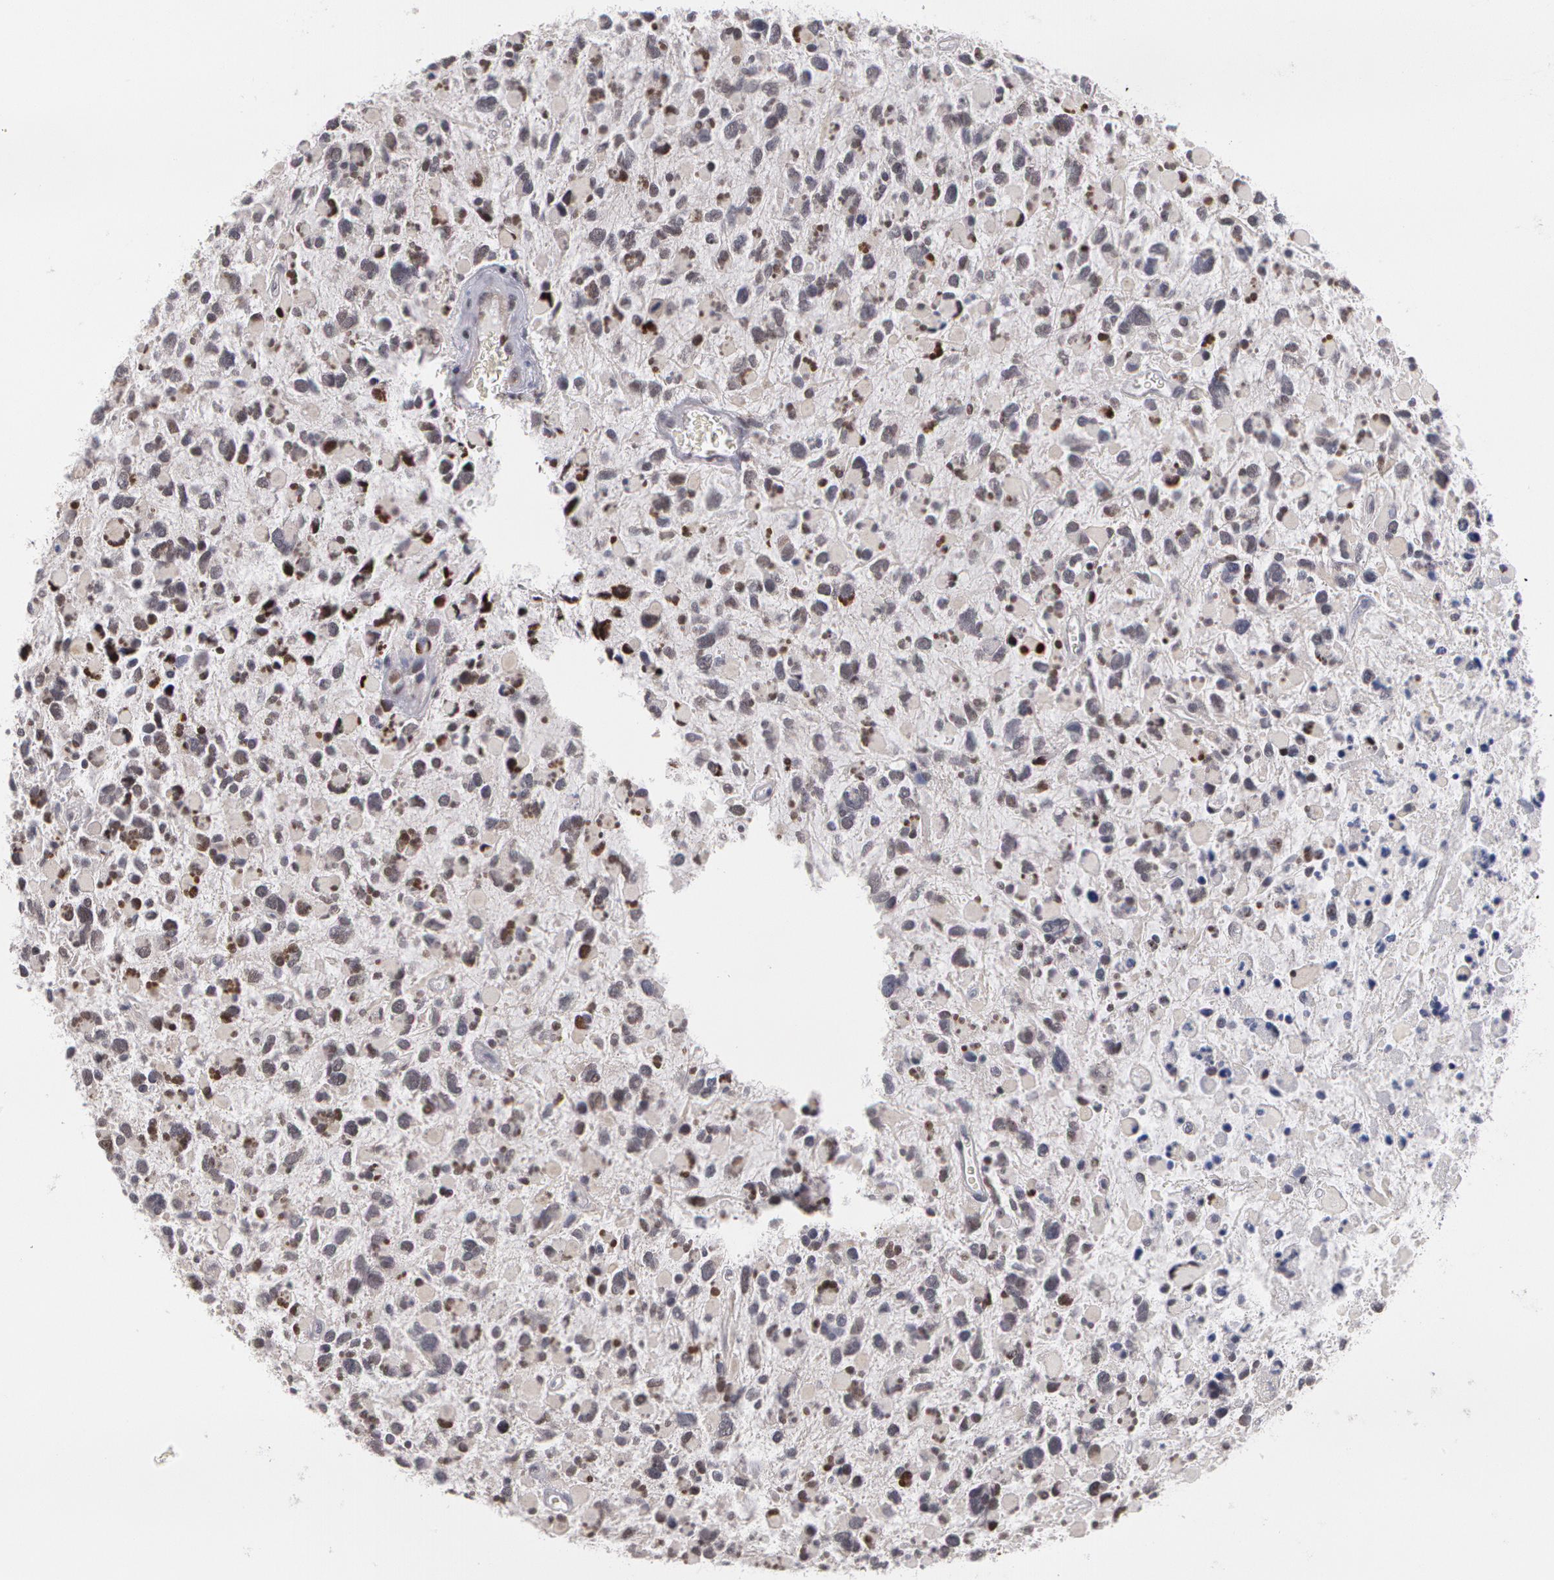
{"staining": {"intensity": "weak", "quantity": "25%-75%", "location": "nuclear"}, "tissue": "glioma", "cell_type": "Tumor cells", "image_type": "cancer", "snomed": [{"axis": "morphology", "description": "Glioma, malignant, High grade"}, {"axis": "topography", "description": "Brain"}], "caption": "Human glioma stained for a protein (brown) demonstrates weak nuclear positive expression in about 25%-75% of tumor cells.", "gene": "PRICKLE1", "patient": {"sex": "female", "age": 37}}